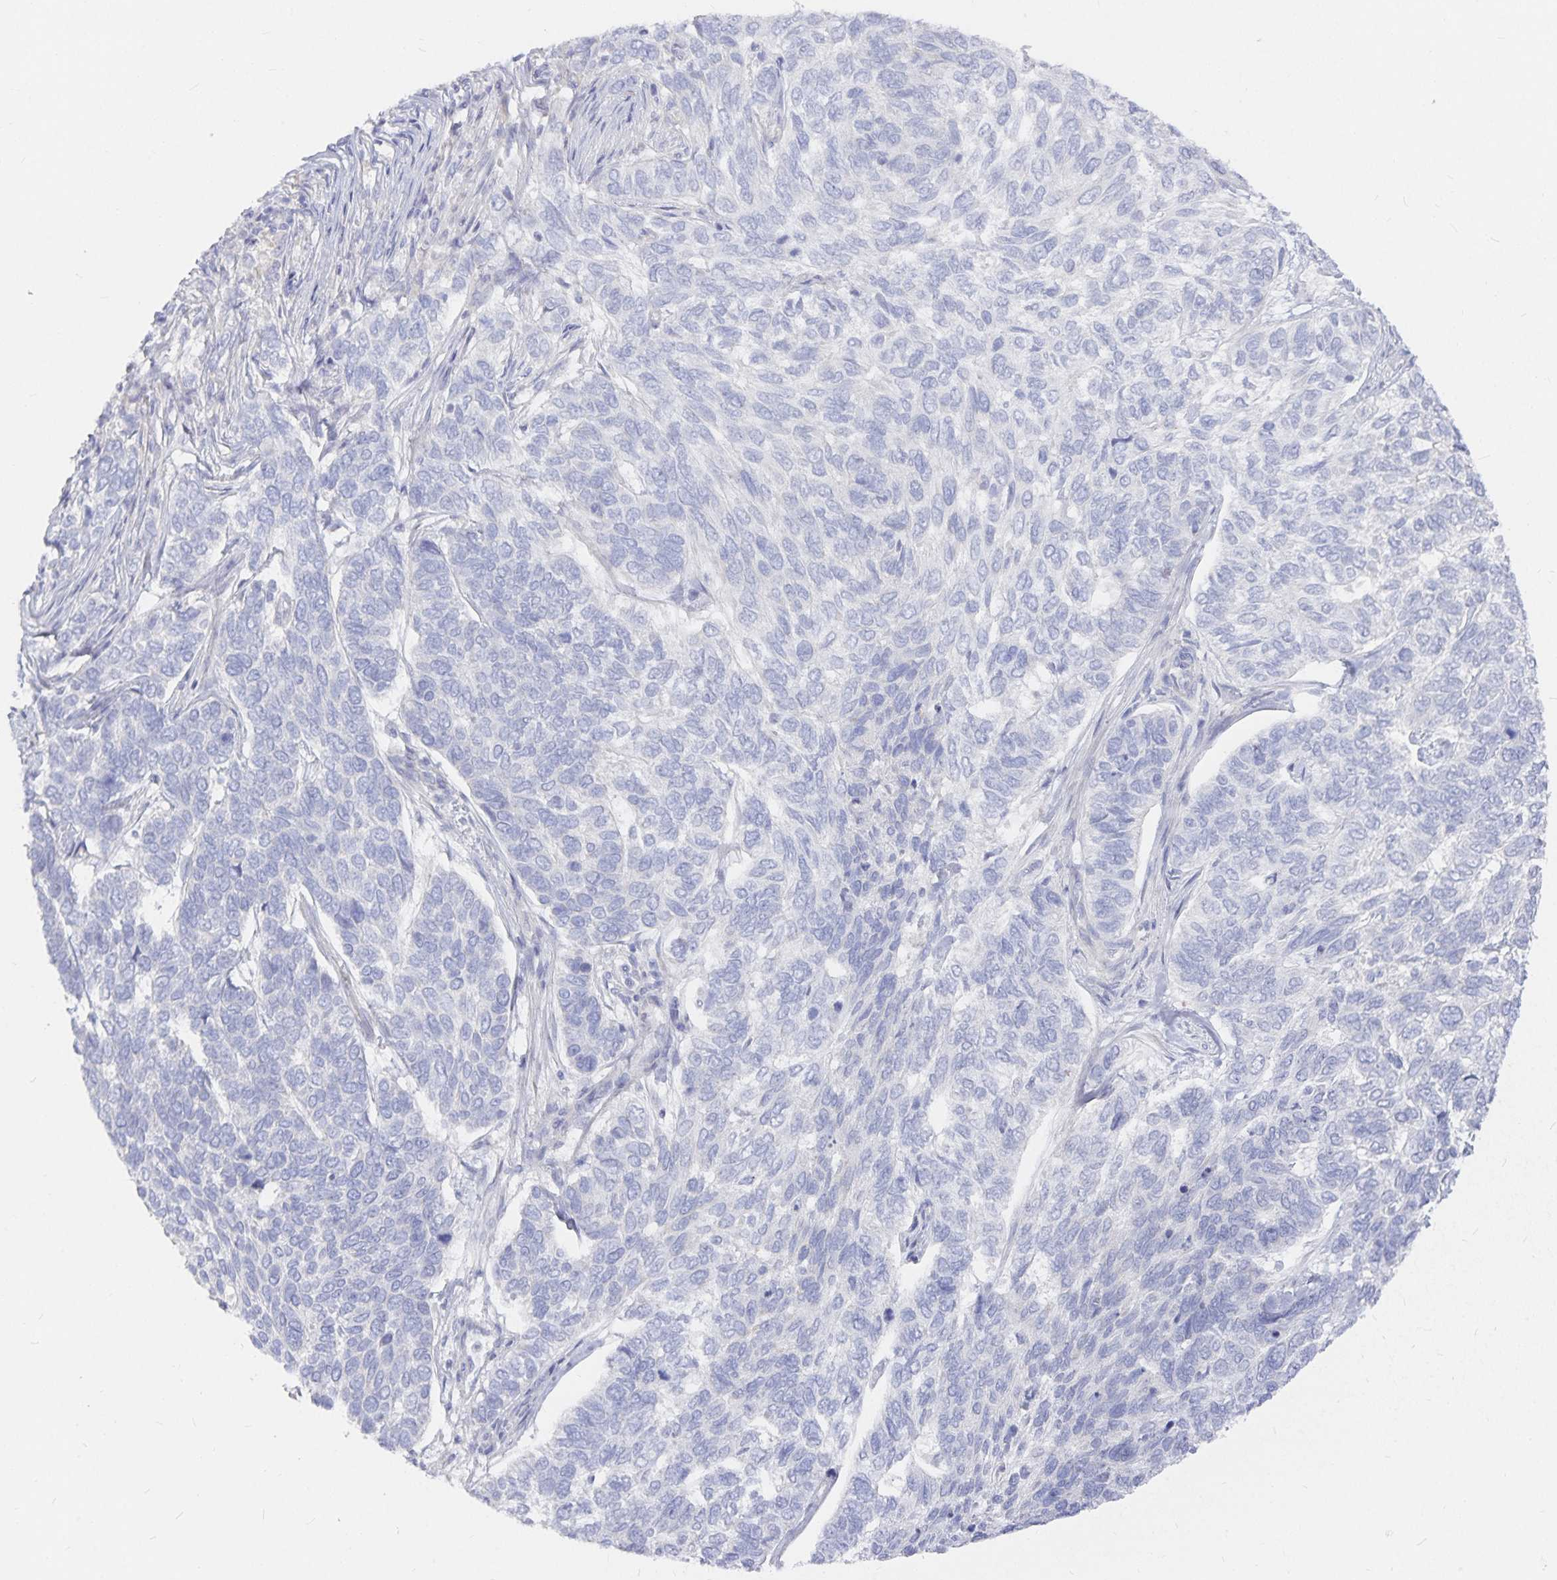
{"staining": {"intensity": "negative", "quantity": "none", "location": "none"}, "tissue": "skin cancer", "cell_type": "Tumor cells", "image_type": "cancer", "snomed": [{"axis": "morphology", "description": "Basal cell carcinoma"}, {"axis": "topography", "description": "Skin"}], "caption": "This is a image of IHC staining of skin cancer (basal cell carcinoma), which shows no staining in tumor cells.", "gene": "DNAH9", "patient": {"sex": "female", "age": 65}}